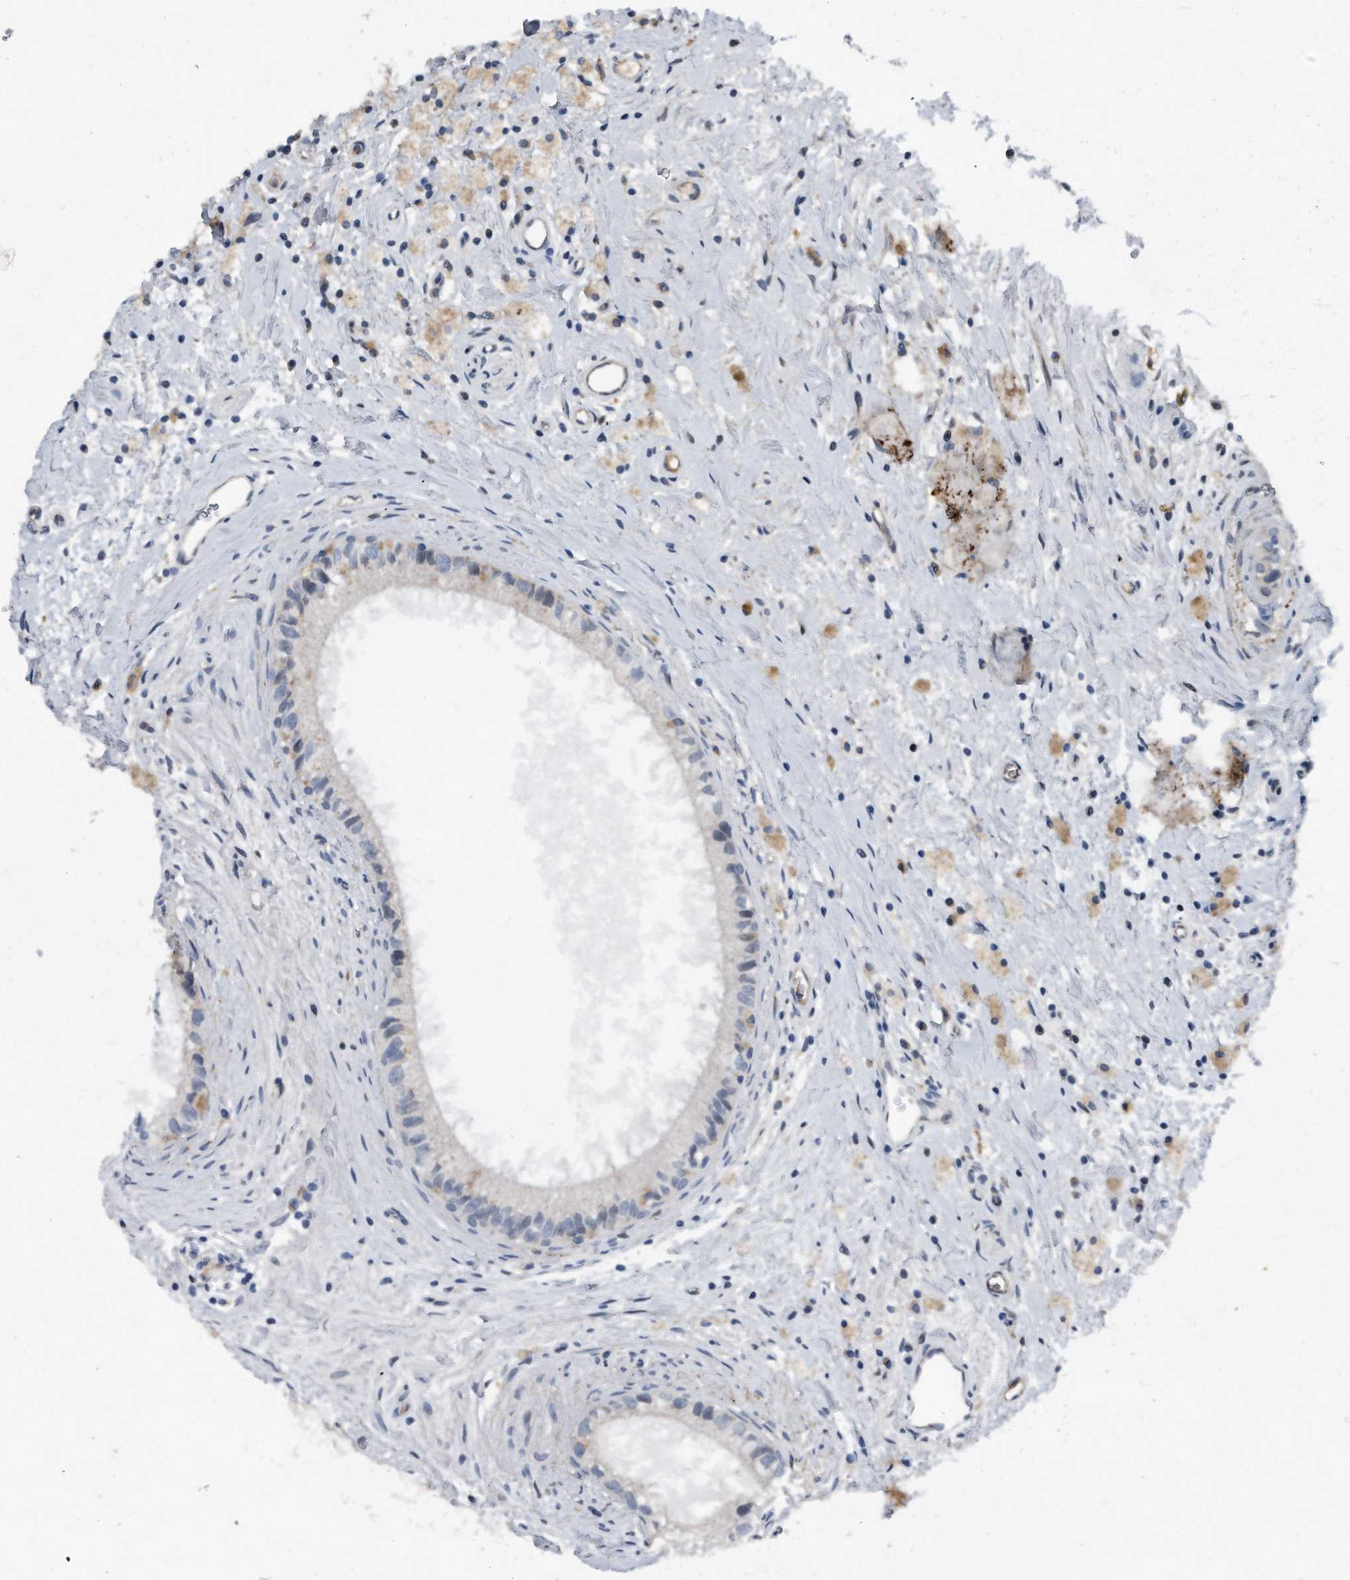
{"staining": {"intensity": "negative", "quantity": "none", "location": "none"}, "tissue": "epididymis", "cell_type": "Glandular cells", "image_type": "normal", "snomed": [{"axis": "morphology", "description": "Normal tissue, NOS"}, {"axis": "topography", "description": "Epididymis"}], "caption": "This is a photomicrograph of immunohistochemistry staining of normal epididymis, which shows no positivity in glandular cells.", "gene": "DST", "patient": {"sex": "male", "age": 80}}